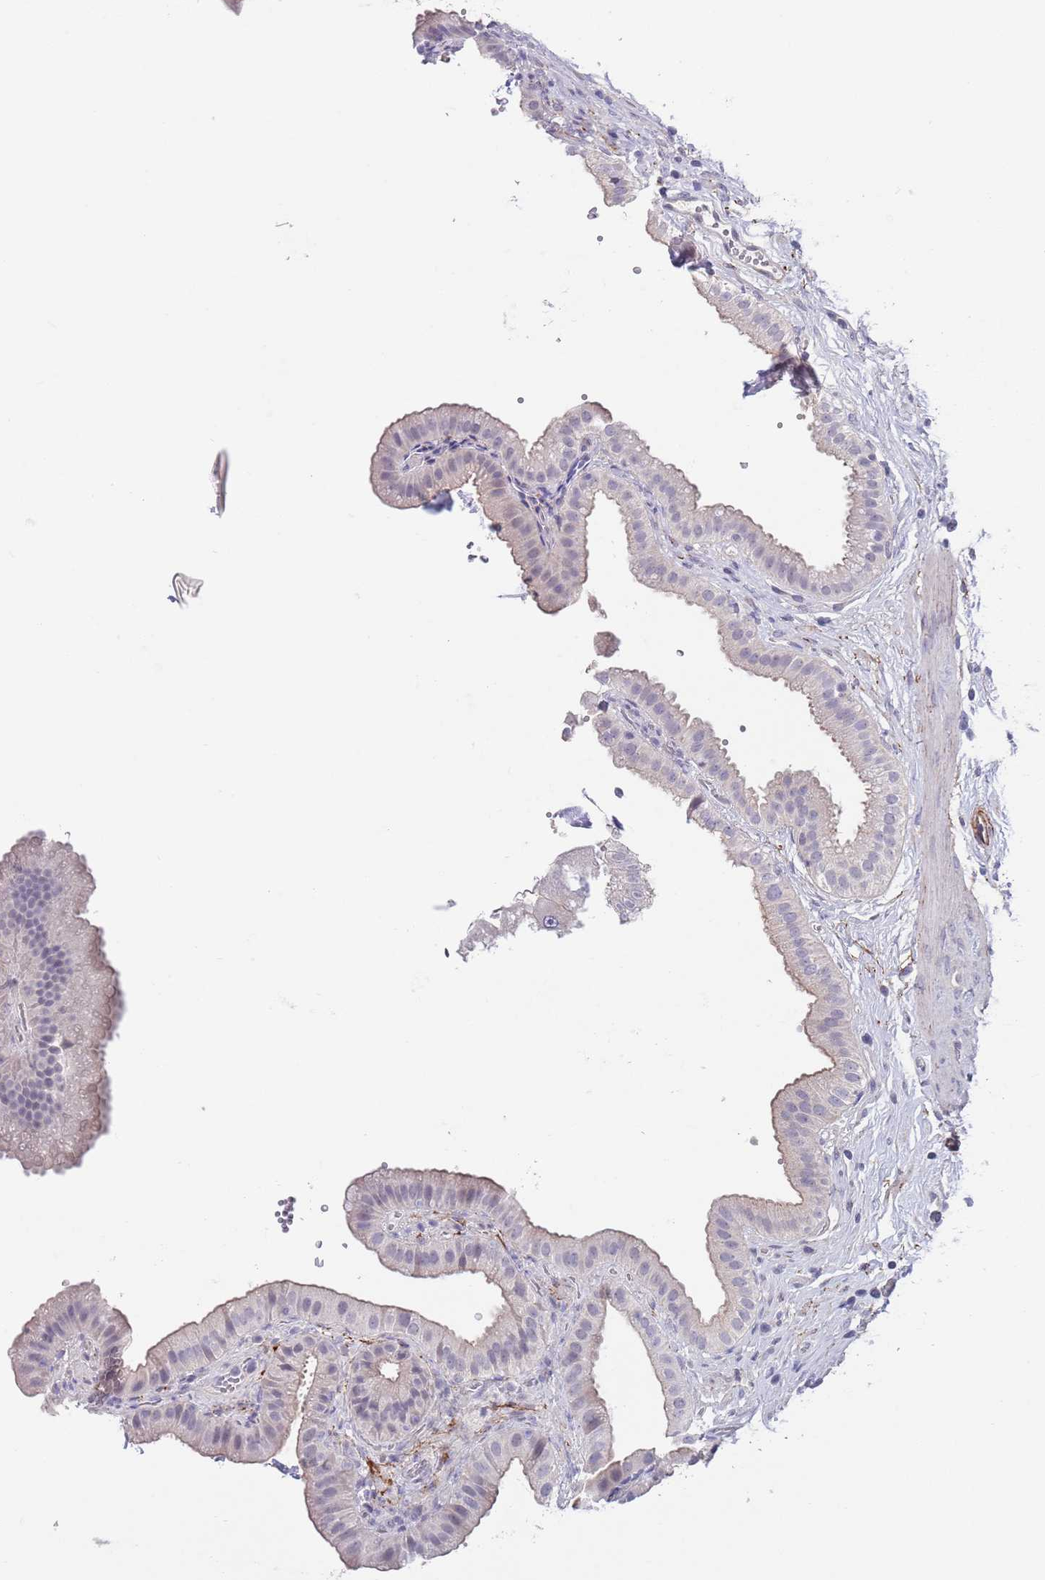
{"staining": {"intensity": "negative", "quantity": "none", "location": "none"}, "tissue": "gallbladder", "cell_type": "Glandular cells", "image_type": "normal", "snomed": [{"axis": "morphology", "description": "Normal tissue, NOS"}, {"axis": "topography", "description": "Gallbladder"}], "caption": "The histopathology image exhibits no staining of glandular cells in unremarkable gallbladder.", "gene": "RNF169", "patient": {"sex": "female", "age": 61}}